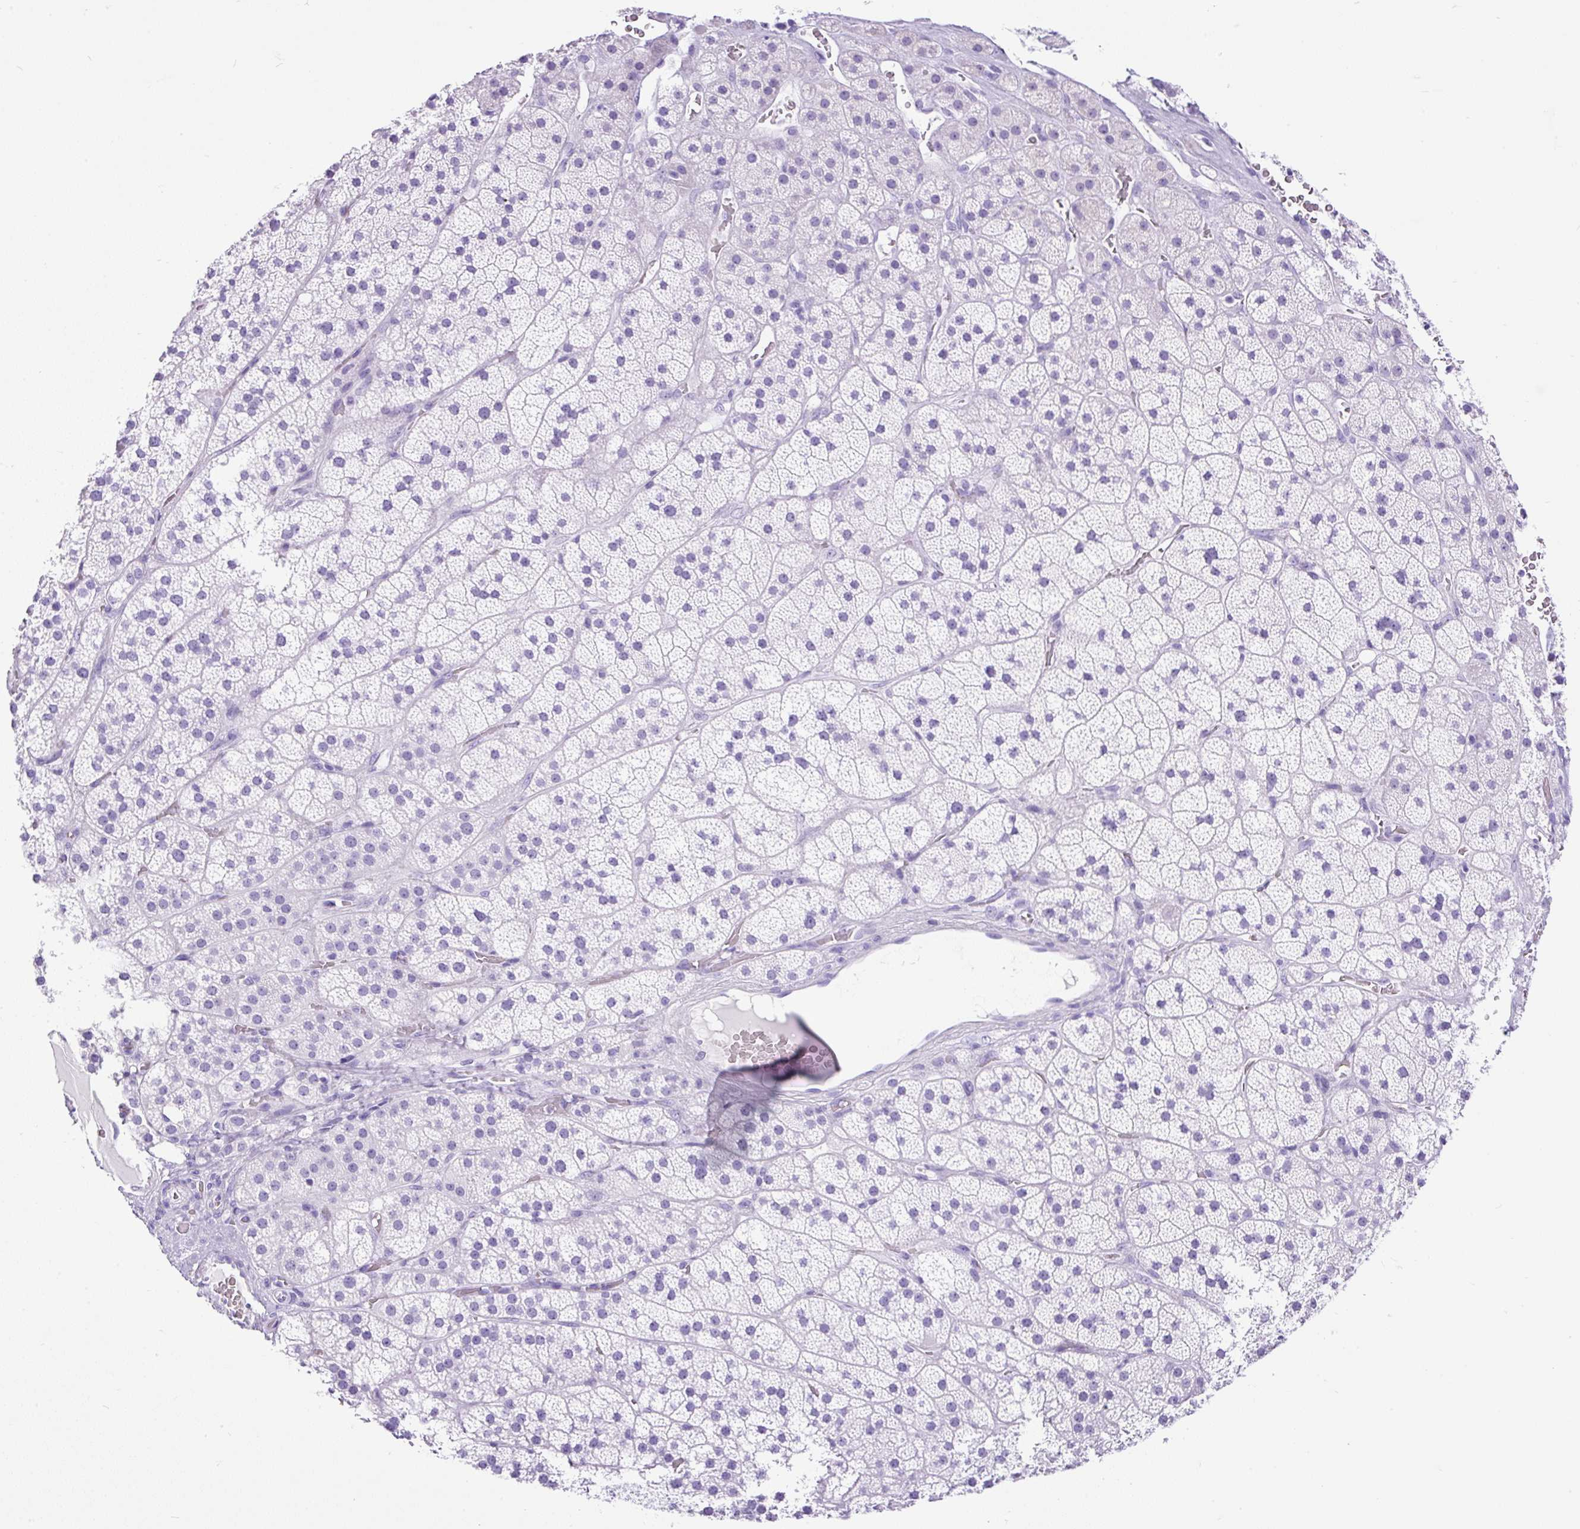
{"staining": {"intensity": "negative", "quantity": "none", "location": "none"}, "tissue": "adrenal gland", "cell_type": "Glandular cells", "image_type": "normal", "snomed": [{"axis": "morphology", "description": "Normal tissue, NOS"}, {"axis": "topography", "description": "Adrenal gland"}], "caption": "Immunohistochemistry (IHC) photomicrograph of unremarkable adrenal gland: human adrenal gland stained with DAB exhibits no significant protein staining in glandular cells.", "gene": "CEL", "patient": {"sex": "male", "age": 57}}